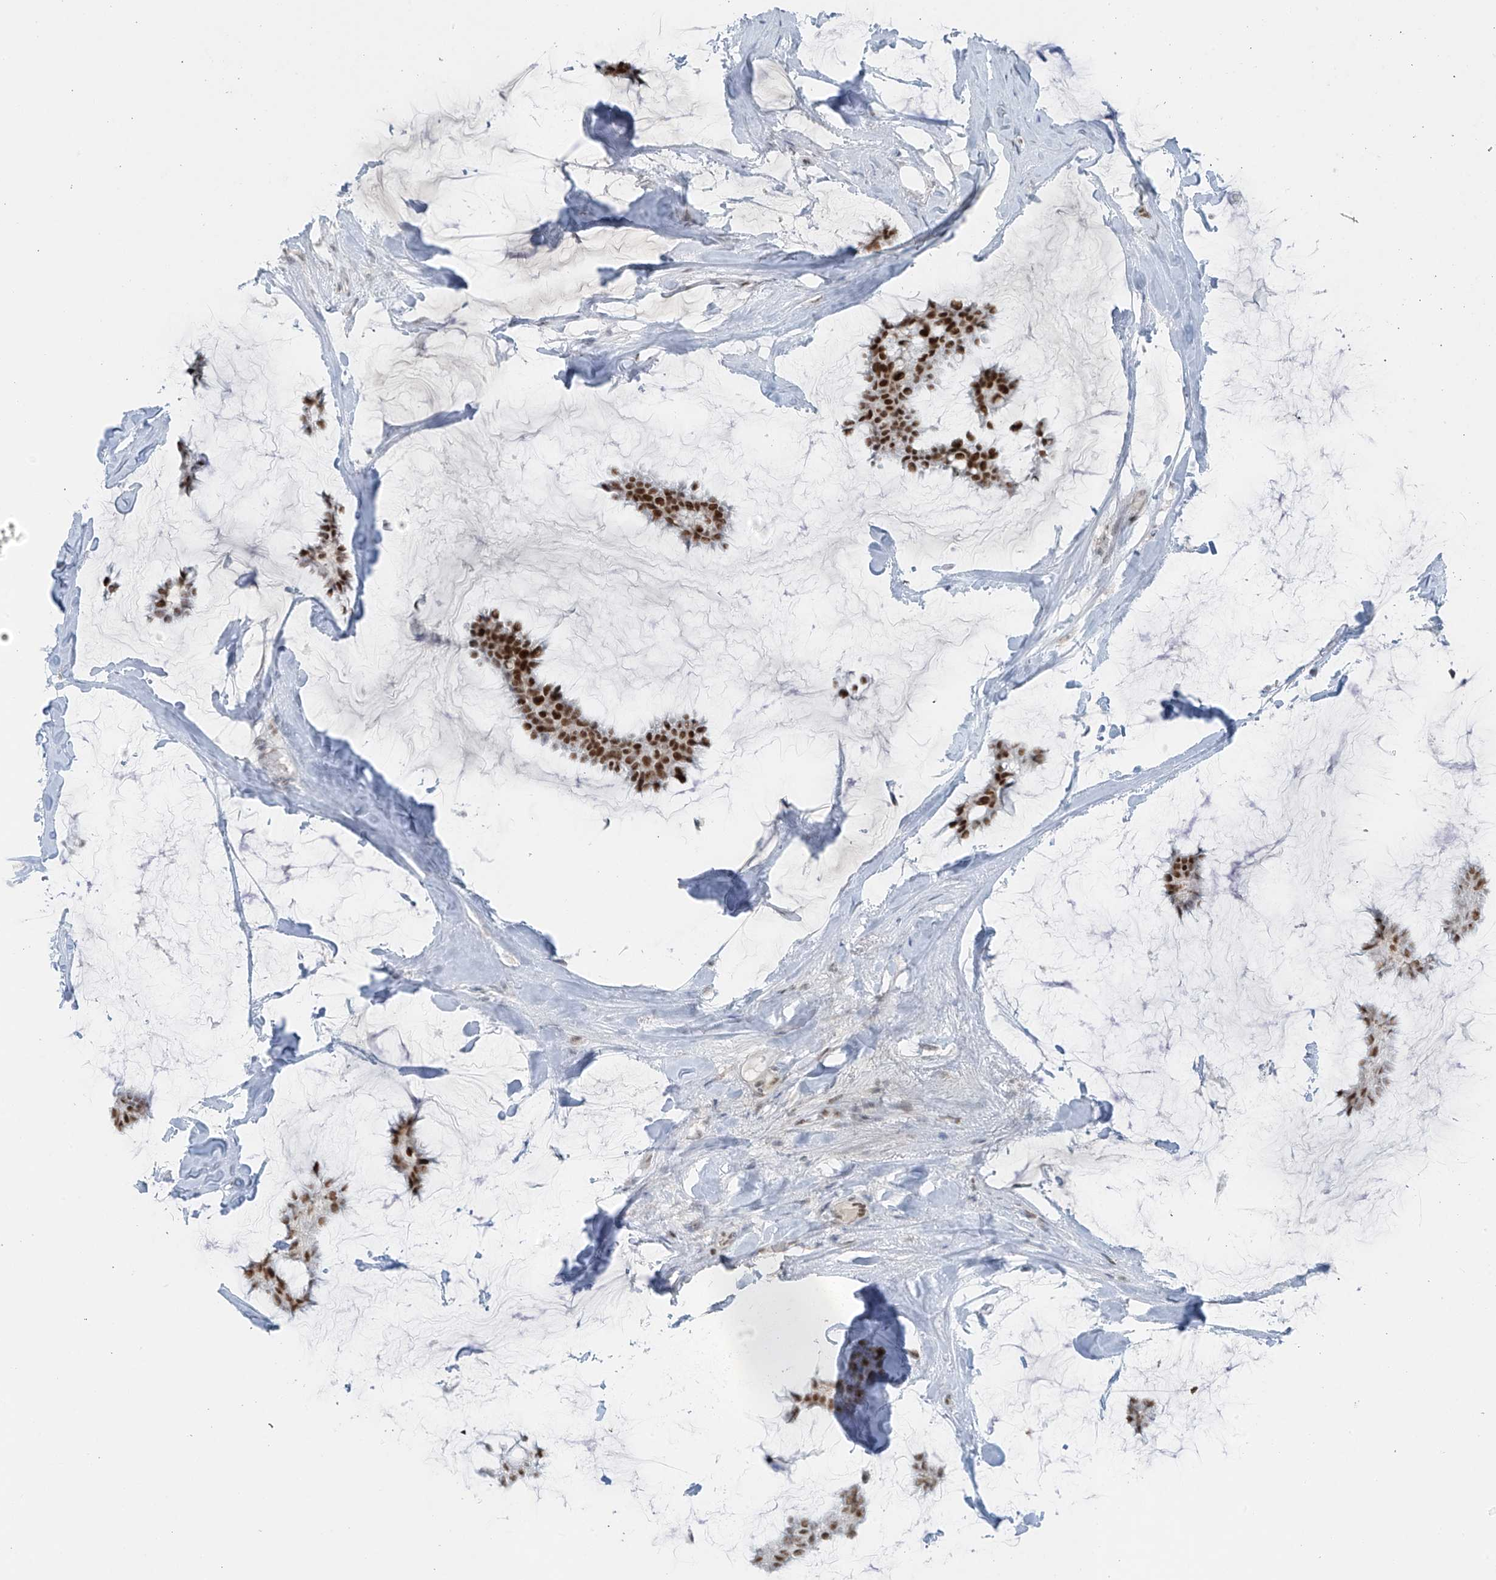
{"staining": {"intensity": "strong", "quantity": ">75%", "location": "nuclear"}, "tissue": "breast cancer", "cell_type": "Tumor cells", "image_type": "cancer", "snomed": [{"axis": "morphology", "description": "Duct carcinoma"}, {"axis": "topography", "description": "Breast"}], "caption": "The histopathology image shows immunohistochemical staining of infiltrating ductal carcinoma (breast). There is strong nuclear staining is present in approximately >75% of tumor cells.", "gene": "WRNIP1", "patient": {"sex": "female", "age": 93}}